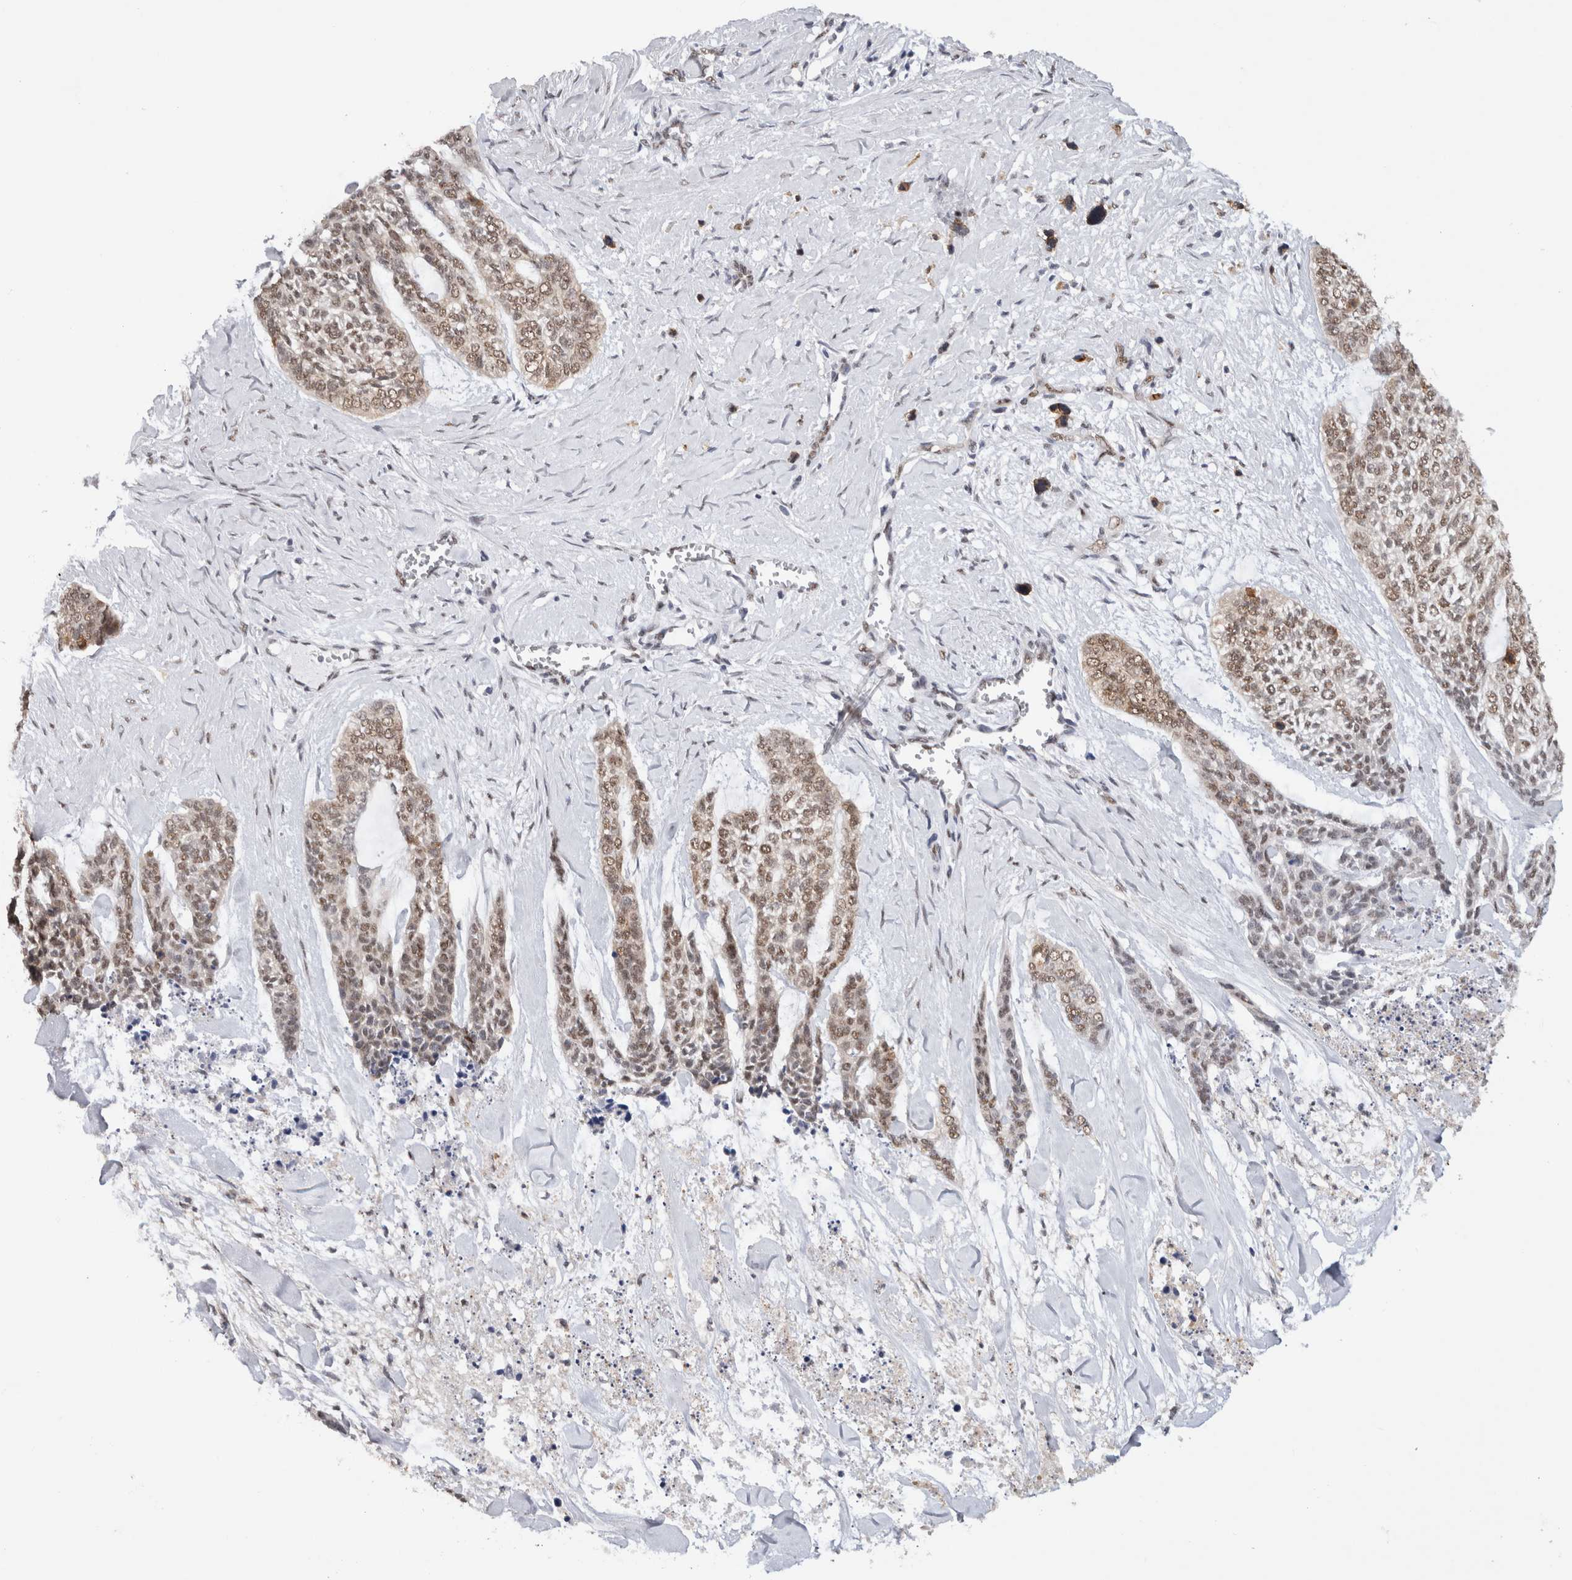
{"staining": {"intensity": "weak", "quantity": ">75%", "location": "cytoplasmic/membranous,nuclear"}, "tissue": "skin cancer", "cell_type": "Tumor cells", "image_type": "cancer", "snomed": [{"axis": "morphology", "description": "Basal cell carcinoma"}, {"axis": "topography", "description": "Skin"}], "caption": "This histopathology image shows IHC staining of skin basal cell carcinoma, with low weak cytoplasmic/membranous and nuclear expression in approximately >75% of tumor cells.", "gene": "RPS6KA2", "patient": {"sex": "female", "age": 64}}